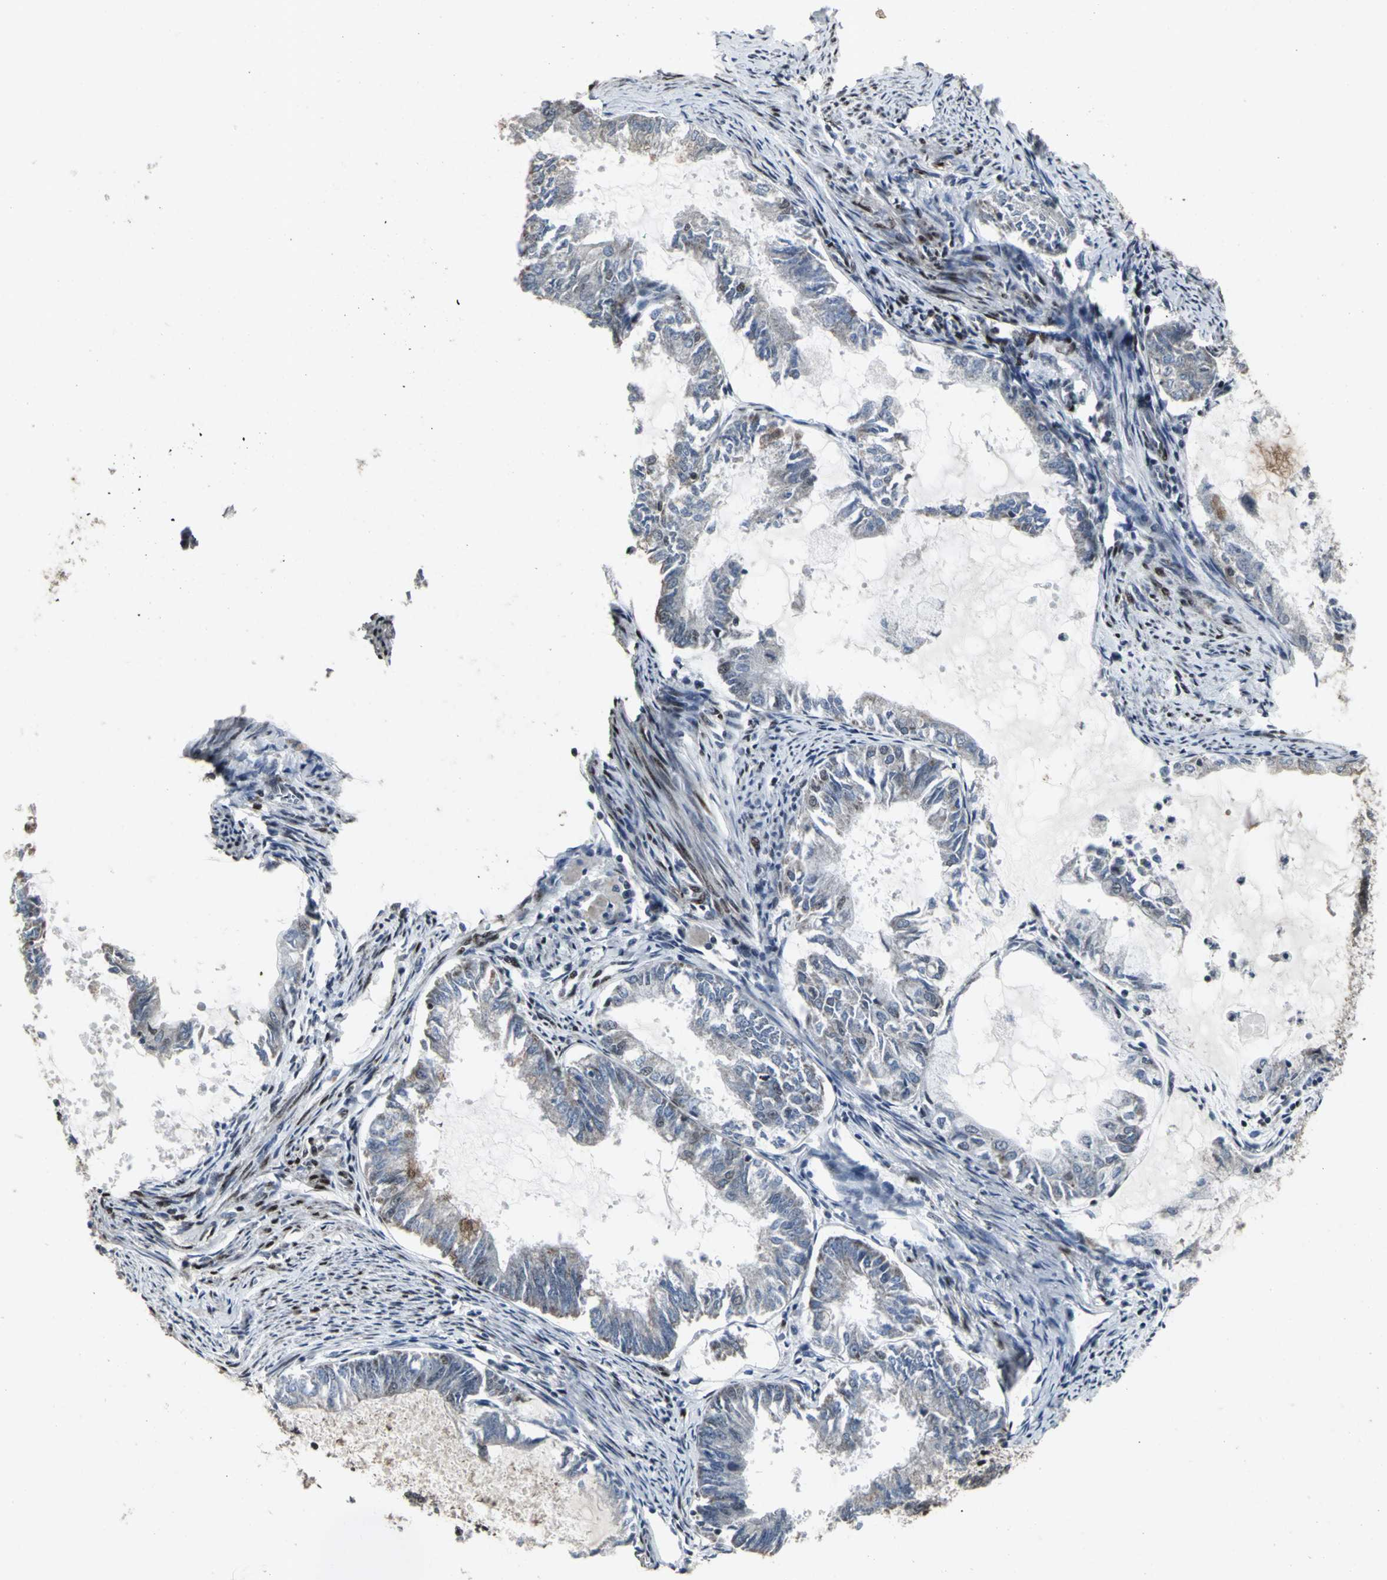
{"staining": {"intensity": "weak", "quantity": "<25%", "location": "cytoplasmic/membranous"}, "tissue": "endometrial cancer", "cell_type": "Tumor cells", "image_type": "cancer", "snomed": [{"axis": "morphology", "description": "Adenocarcinoma, NOS"}, {"axis": "topography", "description": "Endometrium"}], "caption": "High magnification brightfield microscopy of endometrial cancer (adenocarcinoma) stained with DAB (3,3'-diaminobenzidine) (brown) and counterstained with hematoxylin (blue): tumor cells show no significant staining. (Brightfield microscopy of DAB (3,3'-diaminobenzidine) immunohistochemistry at high magnification).", "gene": "SRF", "patient": {"sex": "female", "age": 86}}